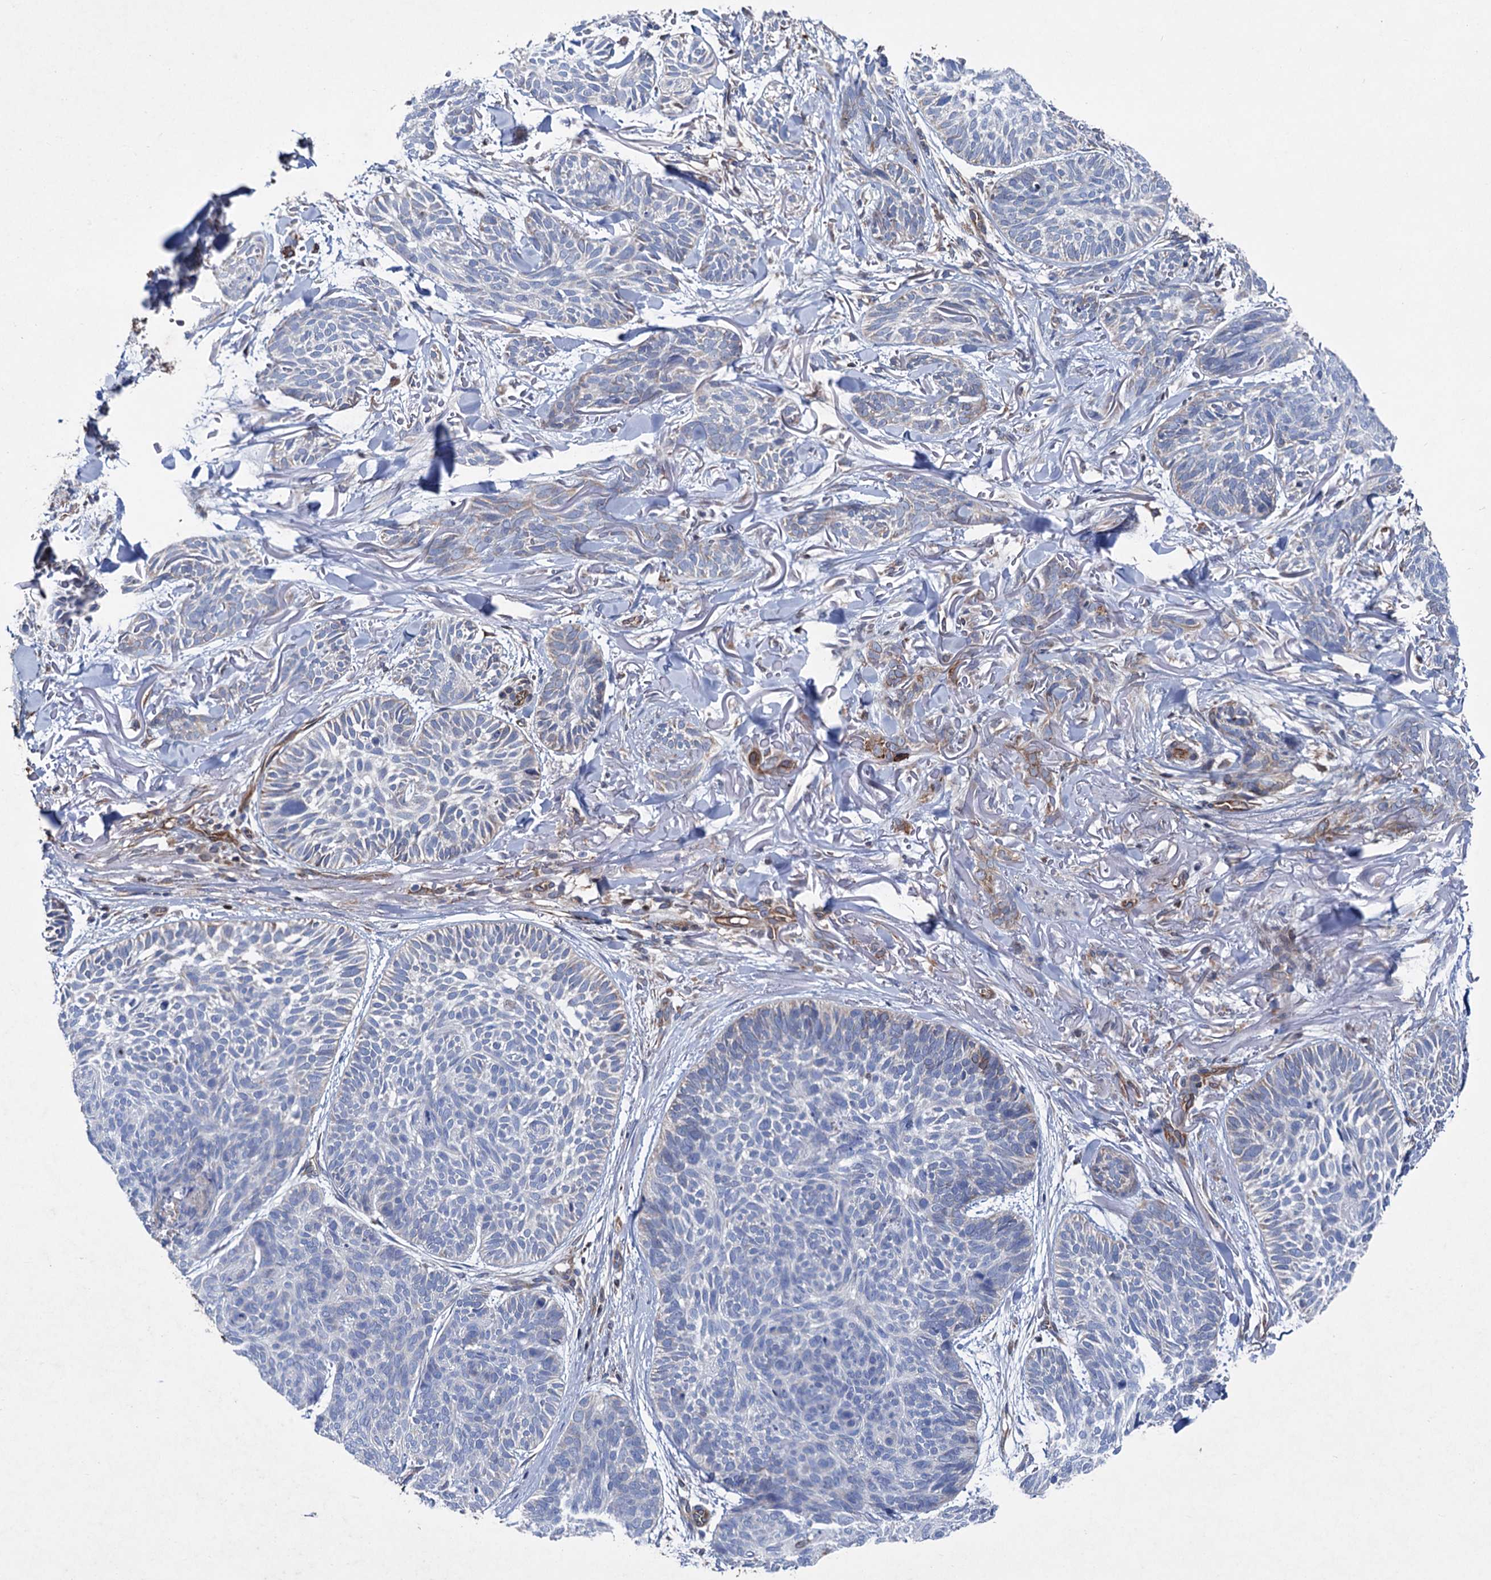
{"staining": {"intensity": "negative", "quantity": "none", "location": "none"}, "tissue": "skin cancer", "cell_type": "Tumor cells", "image_type": "cancer", "snomed": [{"axis": "morphology", "description": "Normal tissue, NOS"}, {"axis": "morphology", "description": "Basal cell carcinoma"}, {"axis": "topography", "description": "Skin"}], "caption": "High power microscopy micrograph of an IHC photomicrograph of basal cell carcinoma (skin), revealing no significant positivity in tumor cells.", "gene": "STING1", "patient": {"sex": "male", "age": 66}}